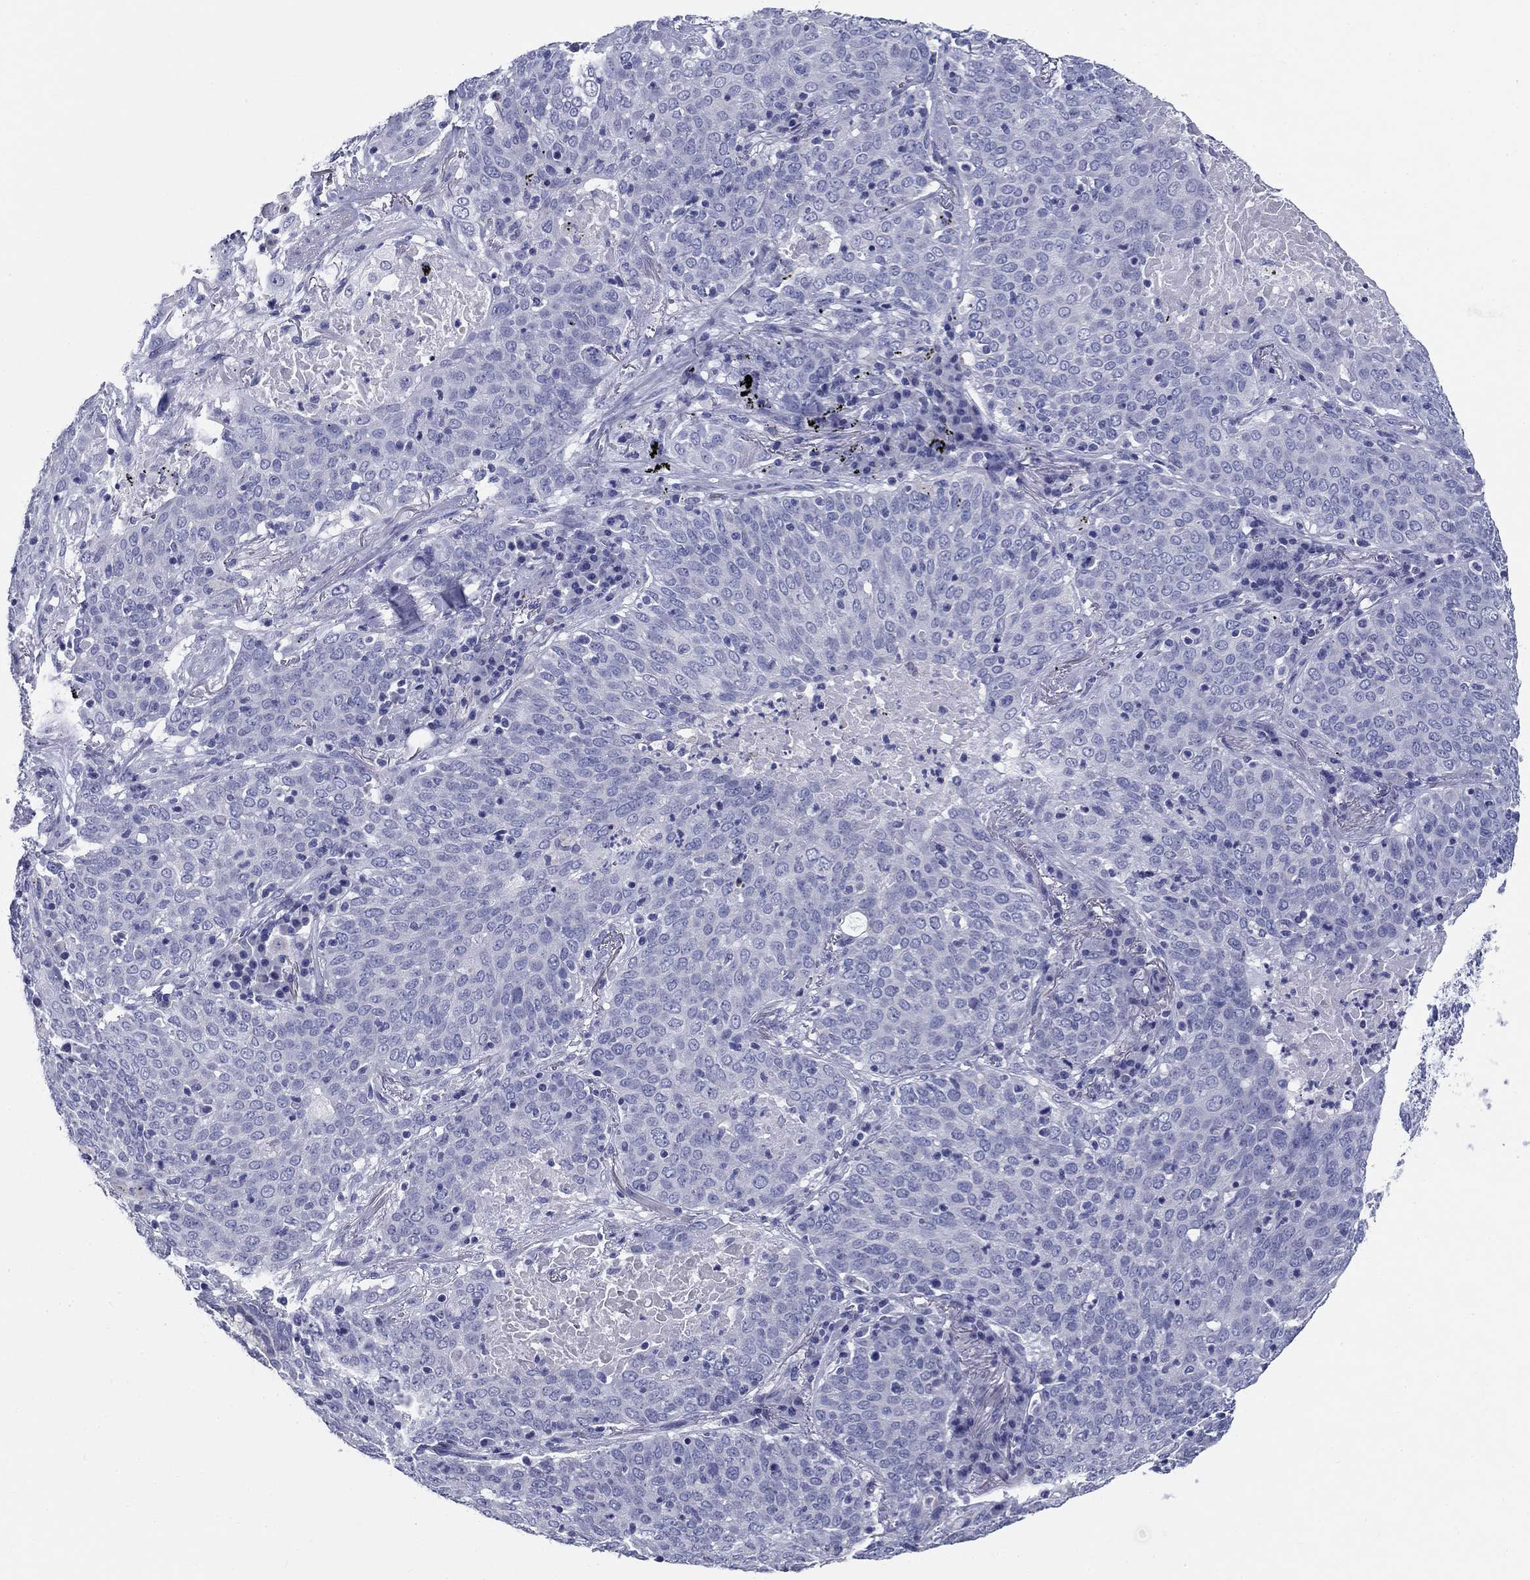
{"staining": {"intensity": "negative", "quantity": "none", "location": "none"}, "tissue": "lung cancer", "cell_type": "Tumor cells", "image_type": "cancer", "snomed": [{"axis": "morphology", "description": "Squamous cell carcinoma, NOS"}, {"axis": "topography", "description": "Lung"}], "caption": "Micrograph shows no significant protein expression in tumor cells of lung squamous cell carcinoma.", "gene": "UPB1", "patient": {"sex": "male", "age": 82}}